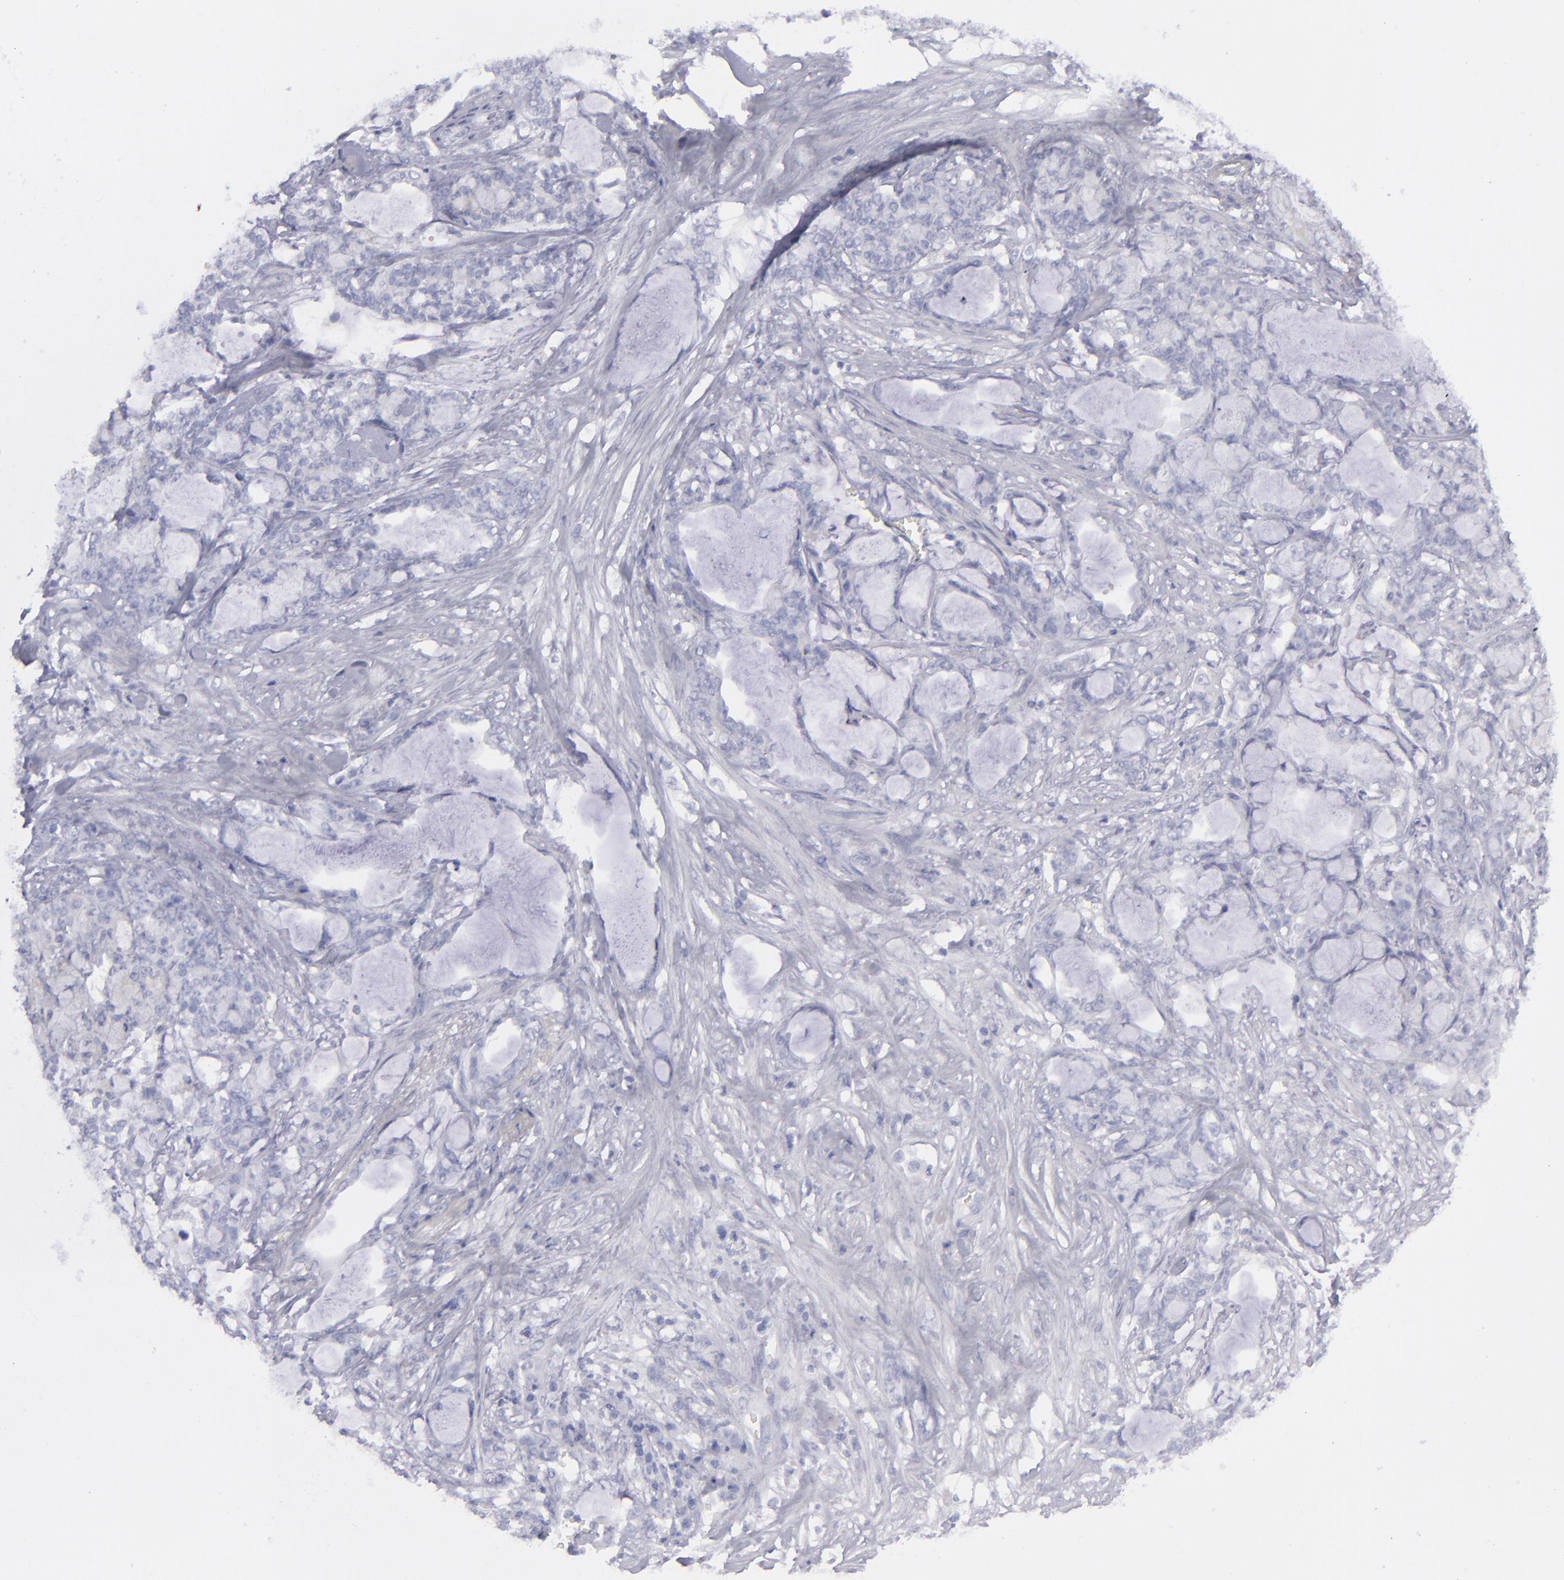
{"staining": {"intensity": "negative", "quantity": "none", "location": "none"}, "tissue": "pancreatic cancer", "cell_type": "Tumor cells", "image_type": "cancer", "snomed": [{"axis": "morphology", "description": "Adenocarcinoma, NOS"}, {"axis": "topography", "description": "Pancreas"}], "caption": "Adenocarcinoma (pancreatic) stained for a protein using immunohistochemistry (IHC) demonstrates no positivity tumor cells.", "gene": "CD22", "patient": {"sex": "female", "age": 73}}